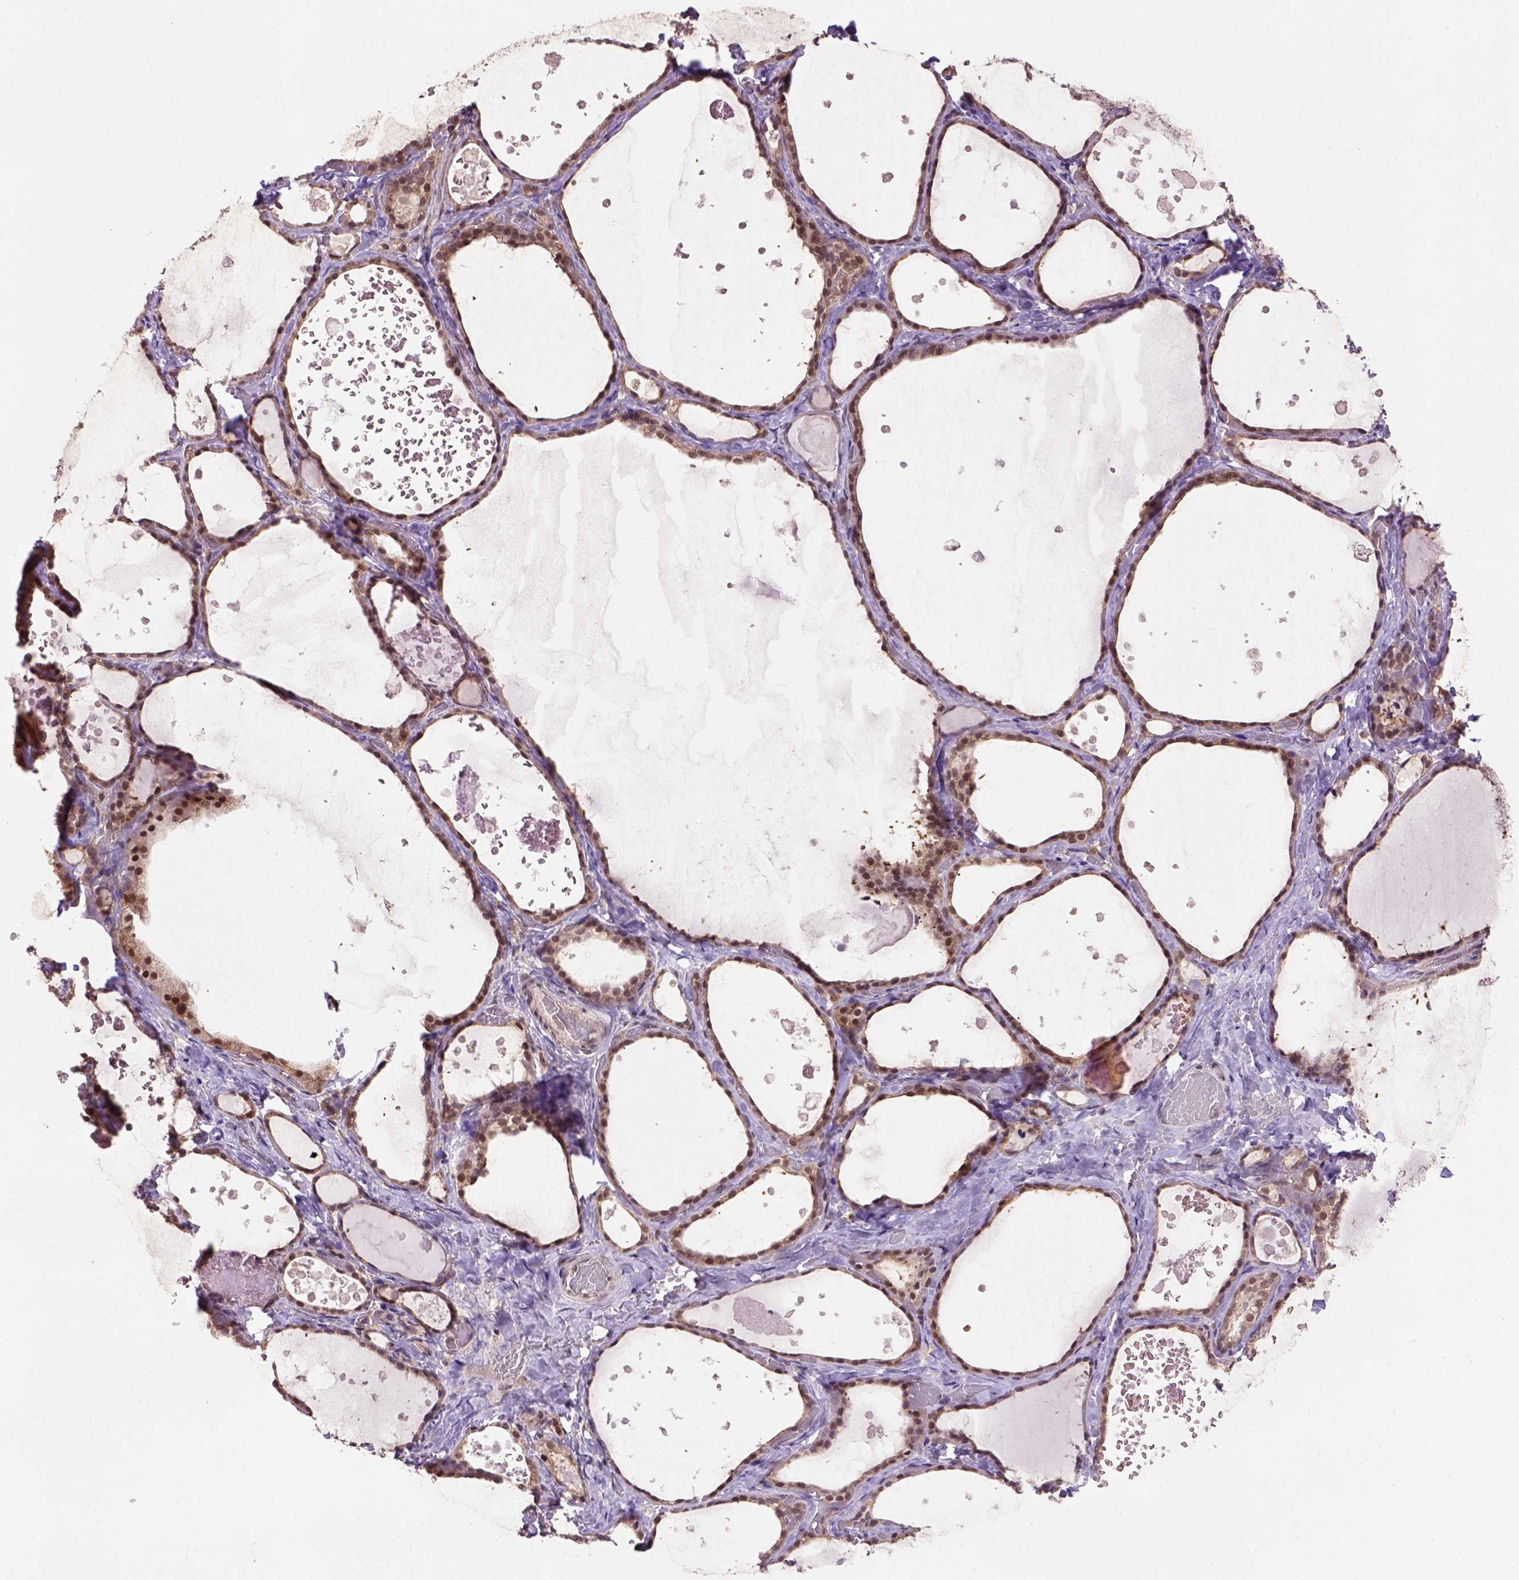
{"staining": {"intensity": "moderate", "quantity": ">75%", "location": "cytoplasmic/membranous,nuclear"}, "tissue": "thyroid gland", "cell_type": "Glandular cells", "image_type": "normal", "snomed": [{"axis": "morphology", "description": "Normal tissue, NOS"}, {"axis": "topography", "description": "Thyroid gland"}], "caption": "A histopathology image showing moderate cytoplasmic/membranous,nuclear expression in about >75% of glandular cells in normal thyroid gland, as visualized by brown immunohistochemical staining.", "gene": "PSMC2", "patient": {"sex": "female", "age": 56}}